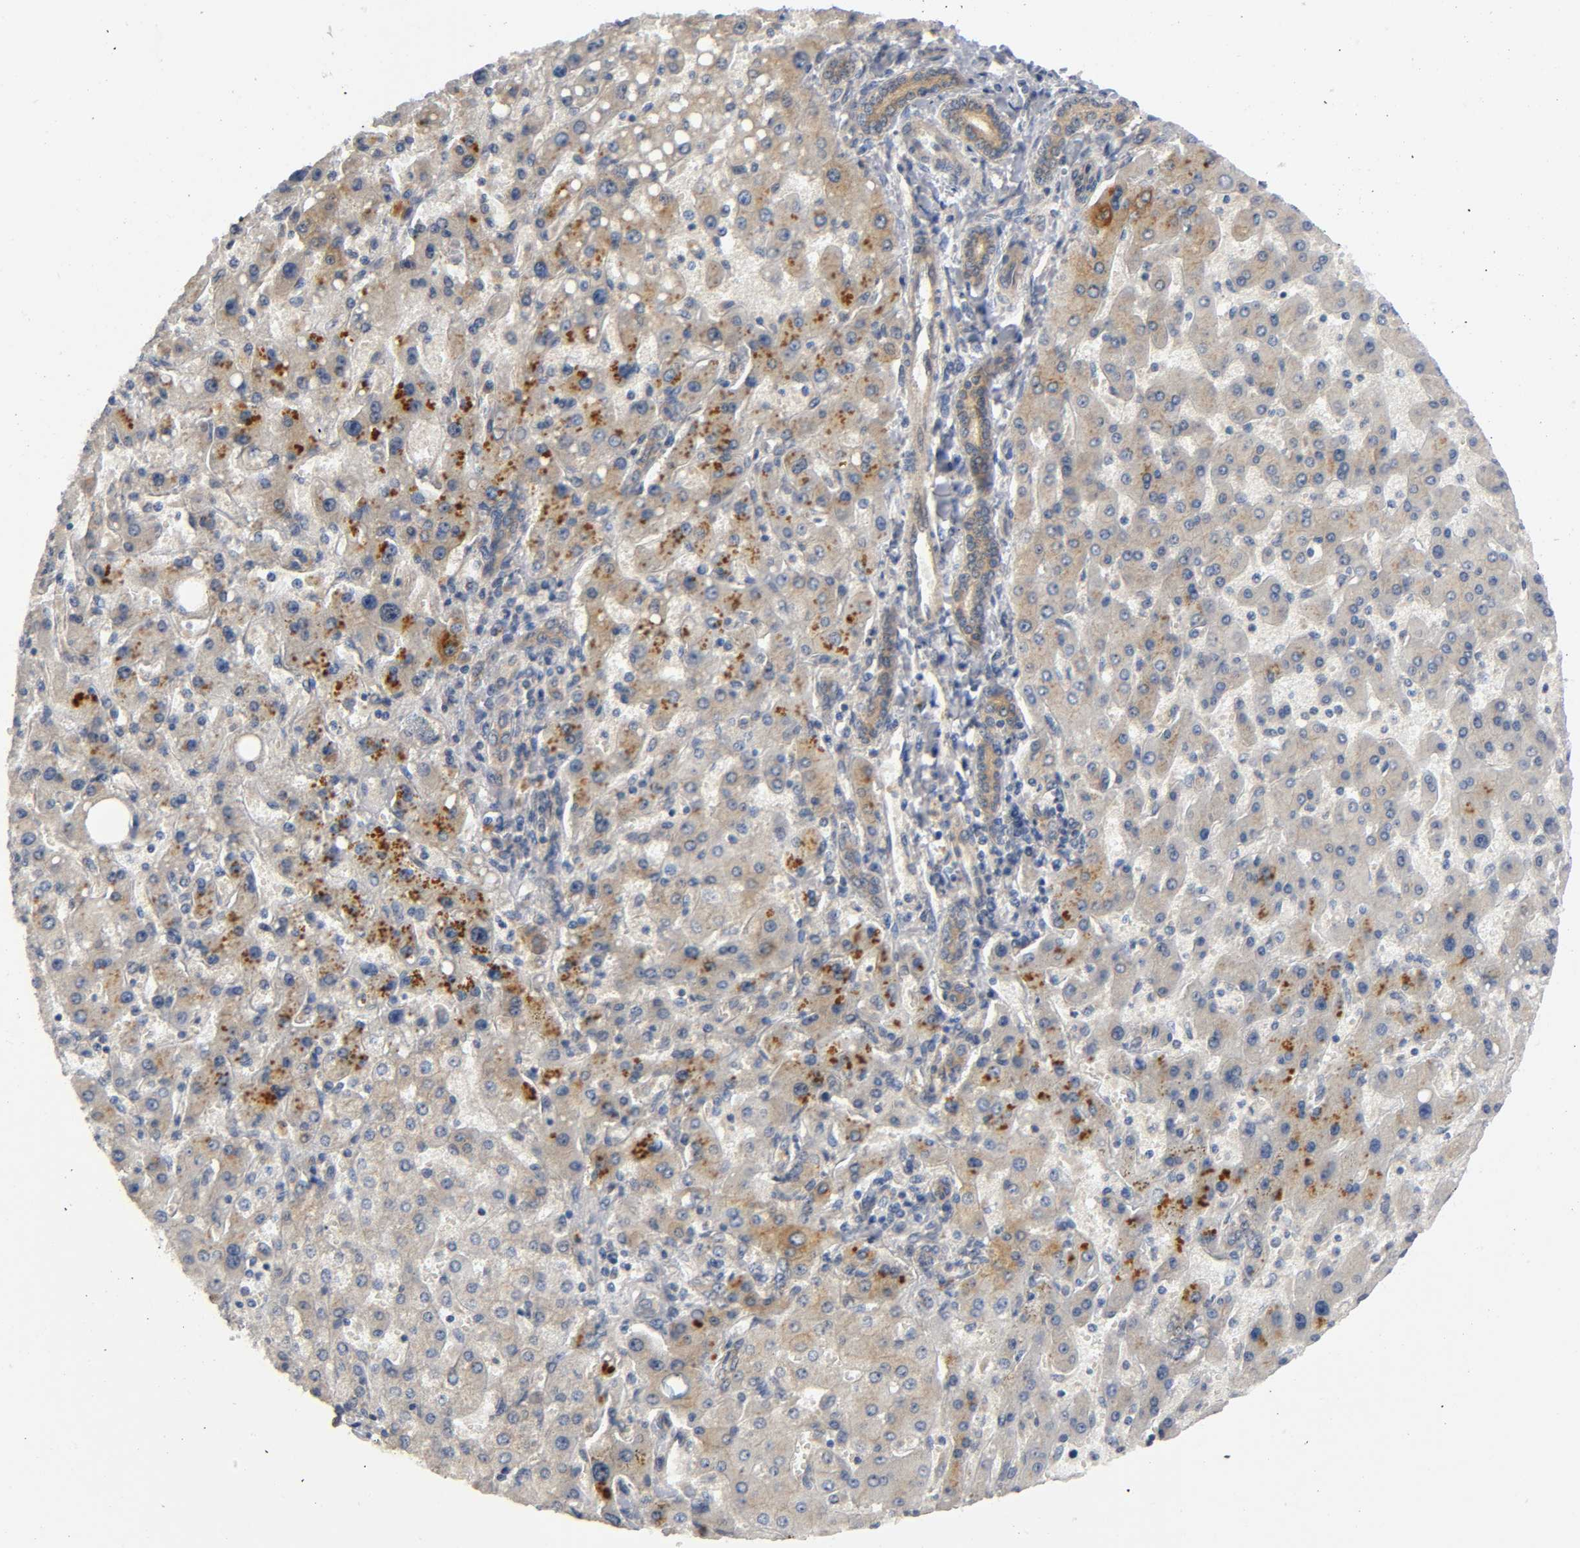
{"staining": {"intensity": "moderate", "quantity": ">75%", "location": "cytoplasmic/membranous"}, "tissue": "liver cancer", "cell_type": "Tumor cells", "image_type": "cancer", "snomed": [{"axis": "morphology", "description": "Carcinoma, Hepatocellular, NOS"}, {"axis": "topography", "description": "Liver"}], "caption": "Protein analysis of hepatocellular carcinoma (liver) tissue exhibits moderate cytoplasmic/membranous expression in about >75% of tumor cells.", "gene": "HDAC6", "patient": {"sex": "female", "age": 53}}